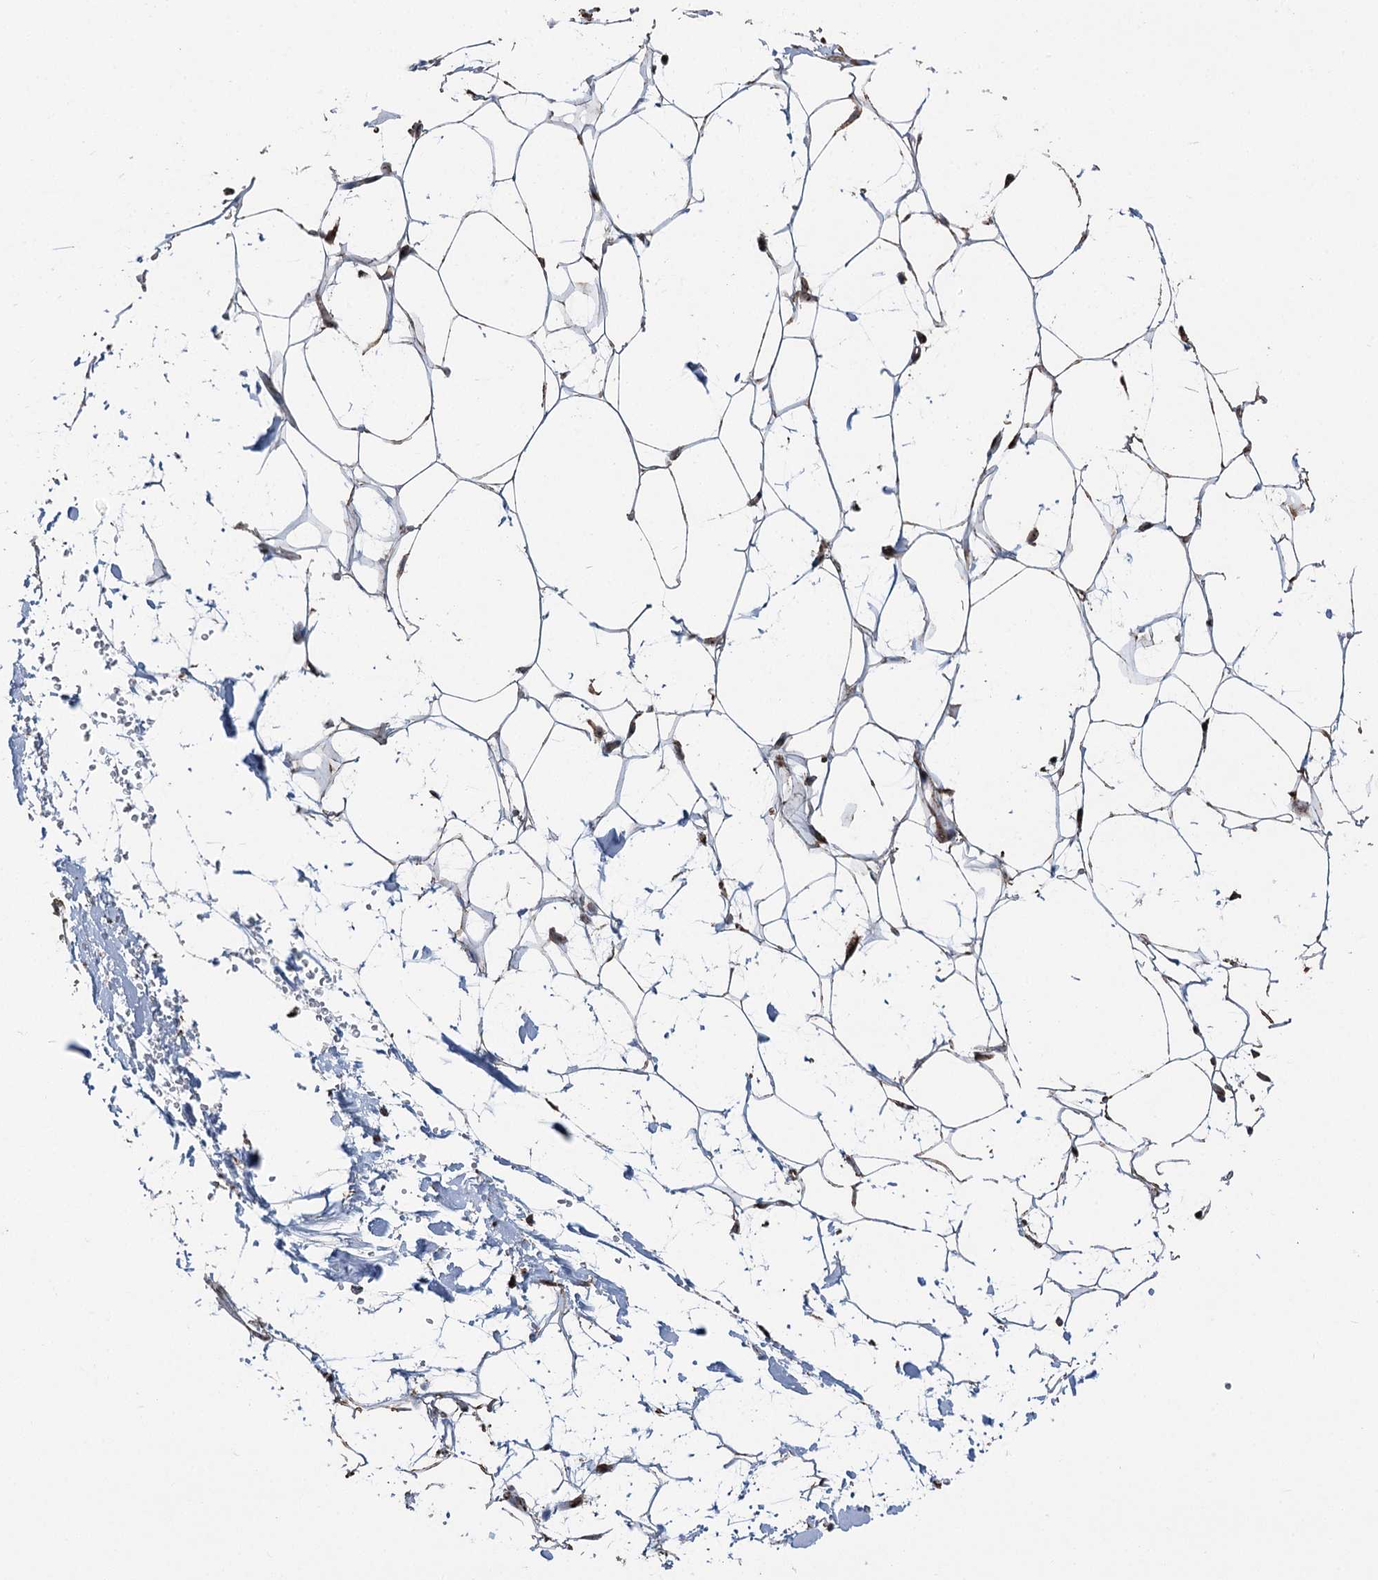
{"staining": {"intensity": "strong", "quantity": ">75%", "location": "nuclear"}, "tissue": "adipose tissue", "cell_type": "Adipocytes", "image_type": "normal", "snomed": [{"axis": "morphology", "description": "Normal tissue, NOS"}, {"axis": "topography", "description": "Breast"}], "caption": "Benign adipose tissue exhibits strong nuclear expression in about >75% of adipocytes, visualized by immunohistochemistry.", "gene": "STEEP1", "patient": {"sex": "female", "age": 26}}